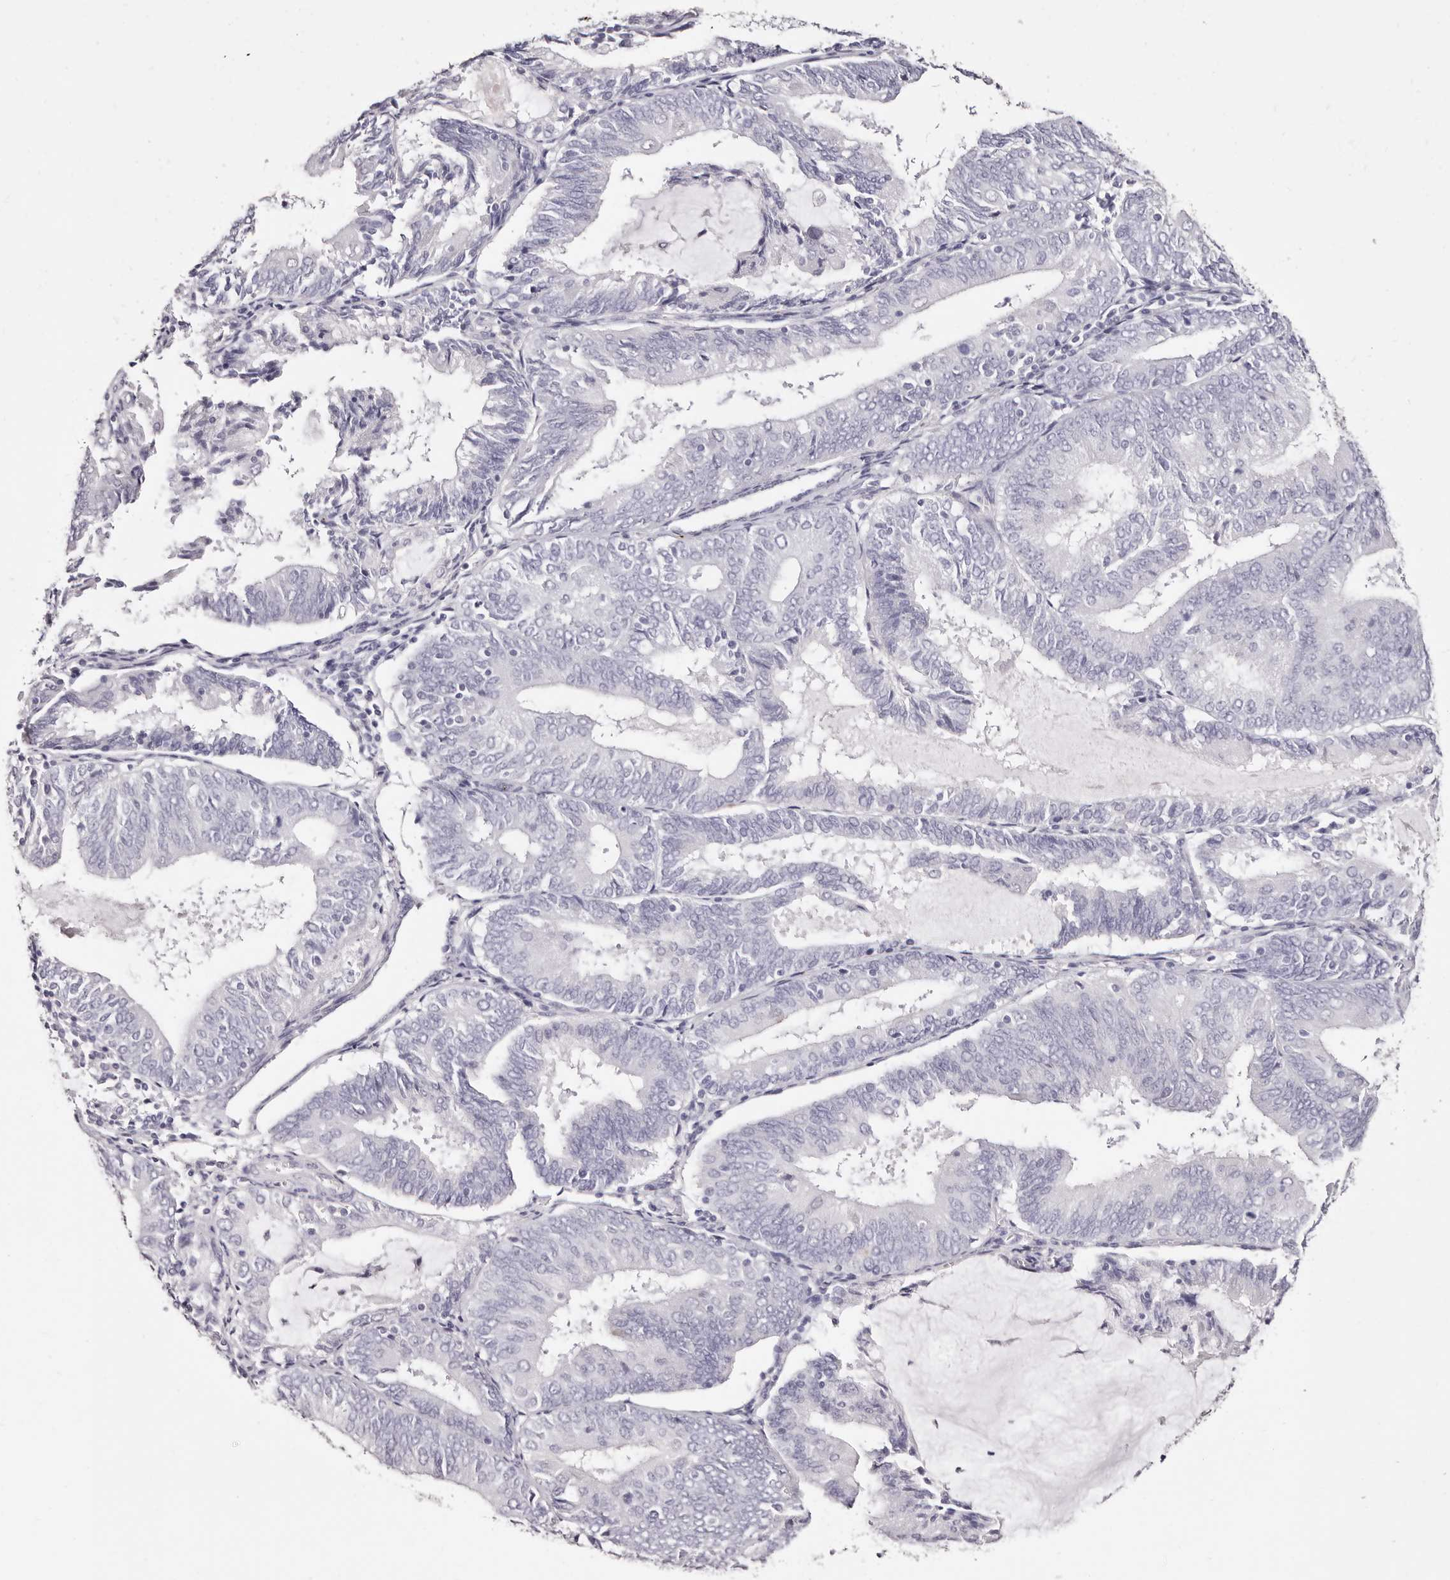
{"staining": {"intensity": "negative", "quantity": "none", "location": "none"}, "tissue": "endometrial cancer", "cell_type": "Tumor cells", "image_type": "cancer", "snomed": [{"axis": "morphology", "description": "Adenocarcinoma, NOS"}, {"axis": "topography", "description": "Endometrium"}], "caption": "Histopathology image shows no significant protein positivity in tumor cells of adenocarcinoma (endometrial).", "gene": "PF4", "patient": {"sex": "female", "age": 81}}